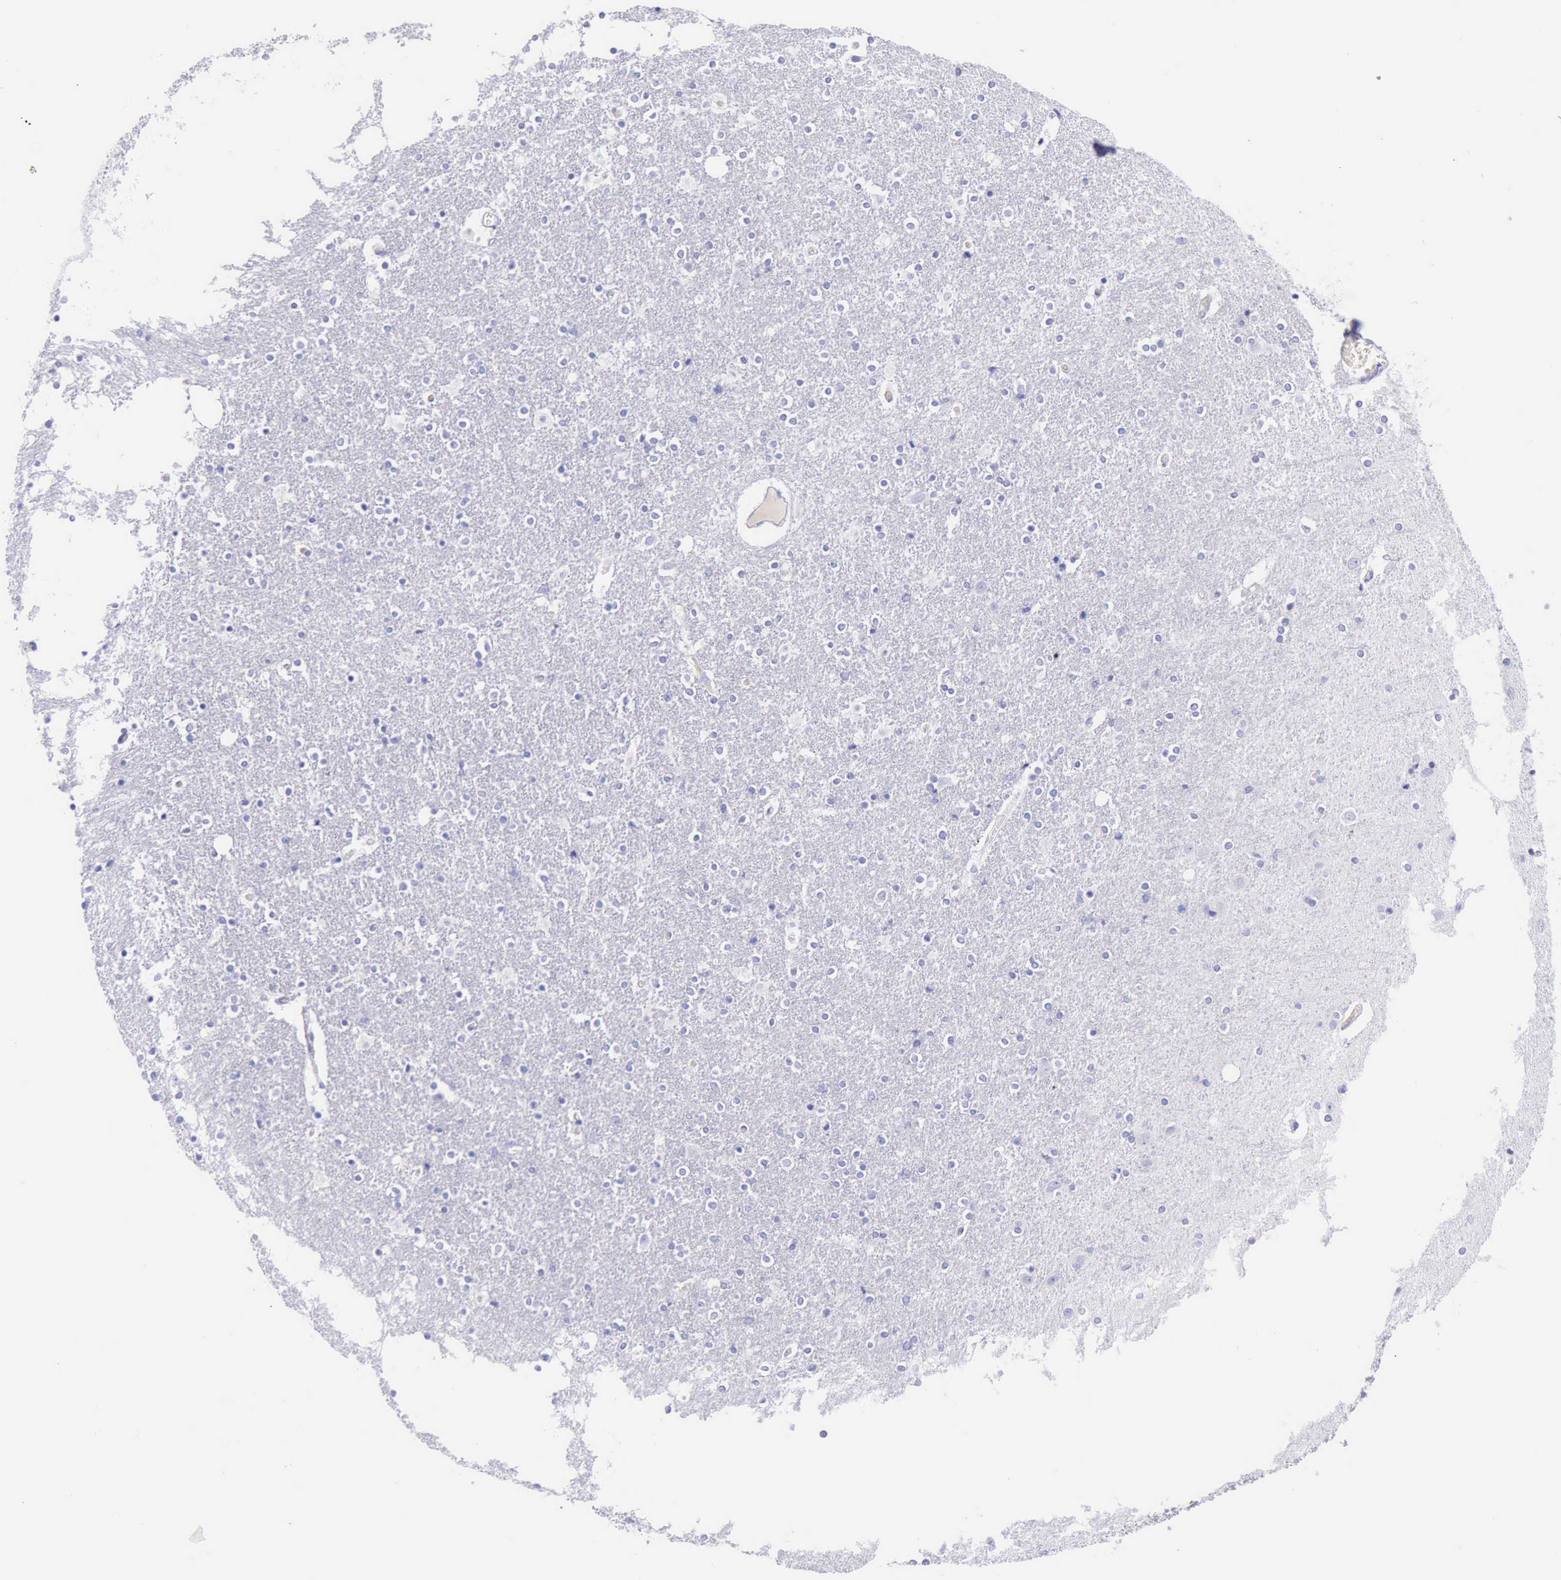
{"staining": {"intensity": "negative", "quantity": "none", "location": "none"}, "tissue": "caudate", "cell_type": "Glial cells", "image_type": "normal", "snomed": [{"axis": "morphology", "description": "Normal tissue, NOS"}, {"axis": "topography", "description": "Lateral ventricle wall"}], "caption": "Protein analysis of benign caudate exhibits no significant staining in glial cells.", "gene": "KRT8", "patient": {"sex": "female", "age": 54}}